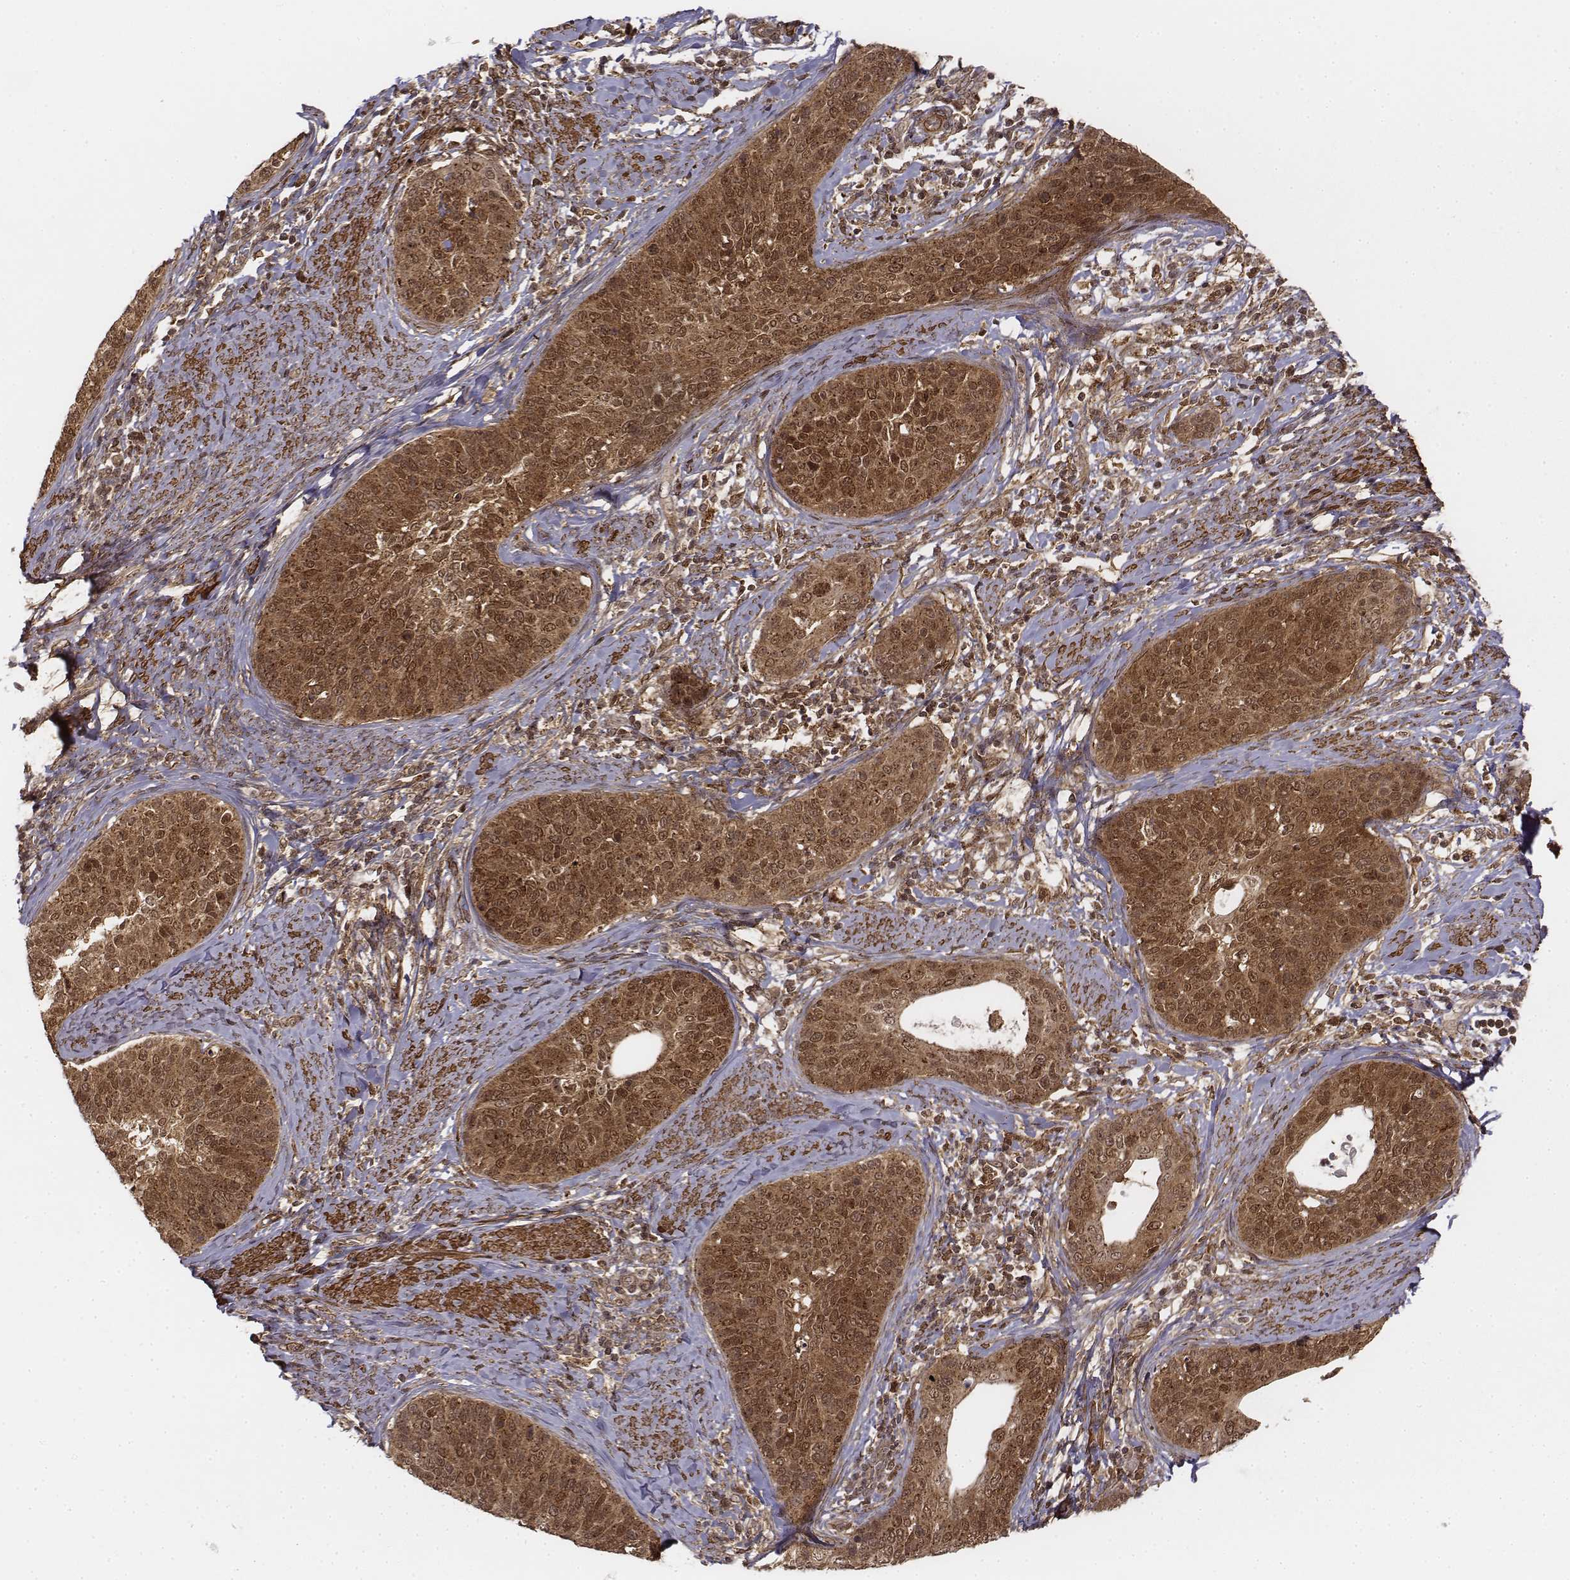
{"staining": {"intensity": "moderate", "quantity": ">75%", "location": "cytoplasmic/membranous,nuclear"}, "tissue": "cervical cancer", "cell_type": "Tumor cells", "image_type": "cancer", "snomed": [{"axis": "morphology", "description": "Squamous cell carcinoma, NOS"}, {"axis": "topography", "description": "Cervix"}], "caption": "A photomicrograph of human cervical cancer stained for a protein exhibits moderate cytoplasmic/membranous and nuclear brown staining in tumor cells.", "gene": "ZFYVE19", "patient": {"sex": "female", "age": 69}}